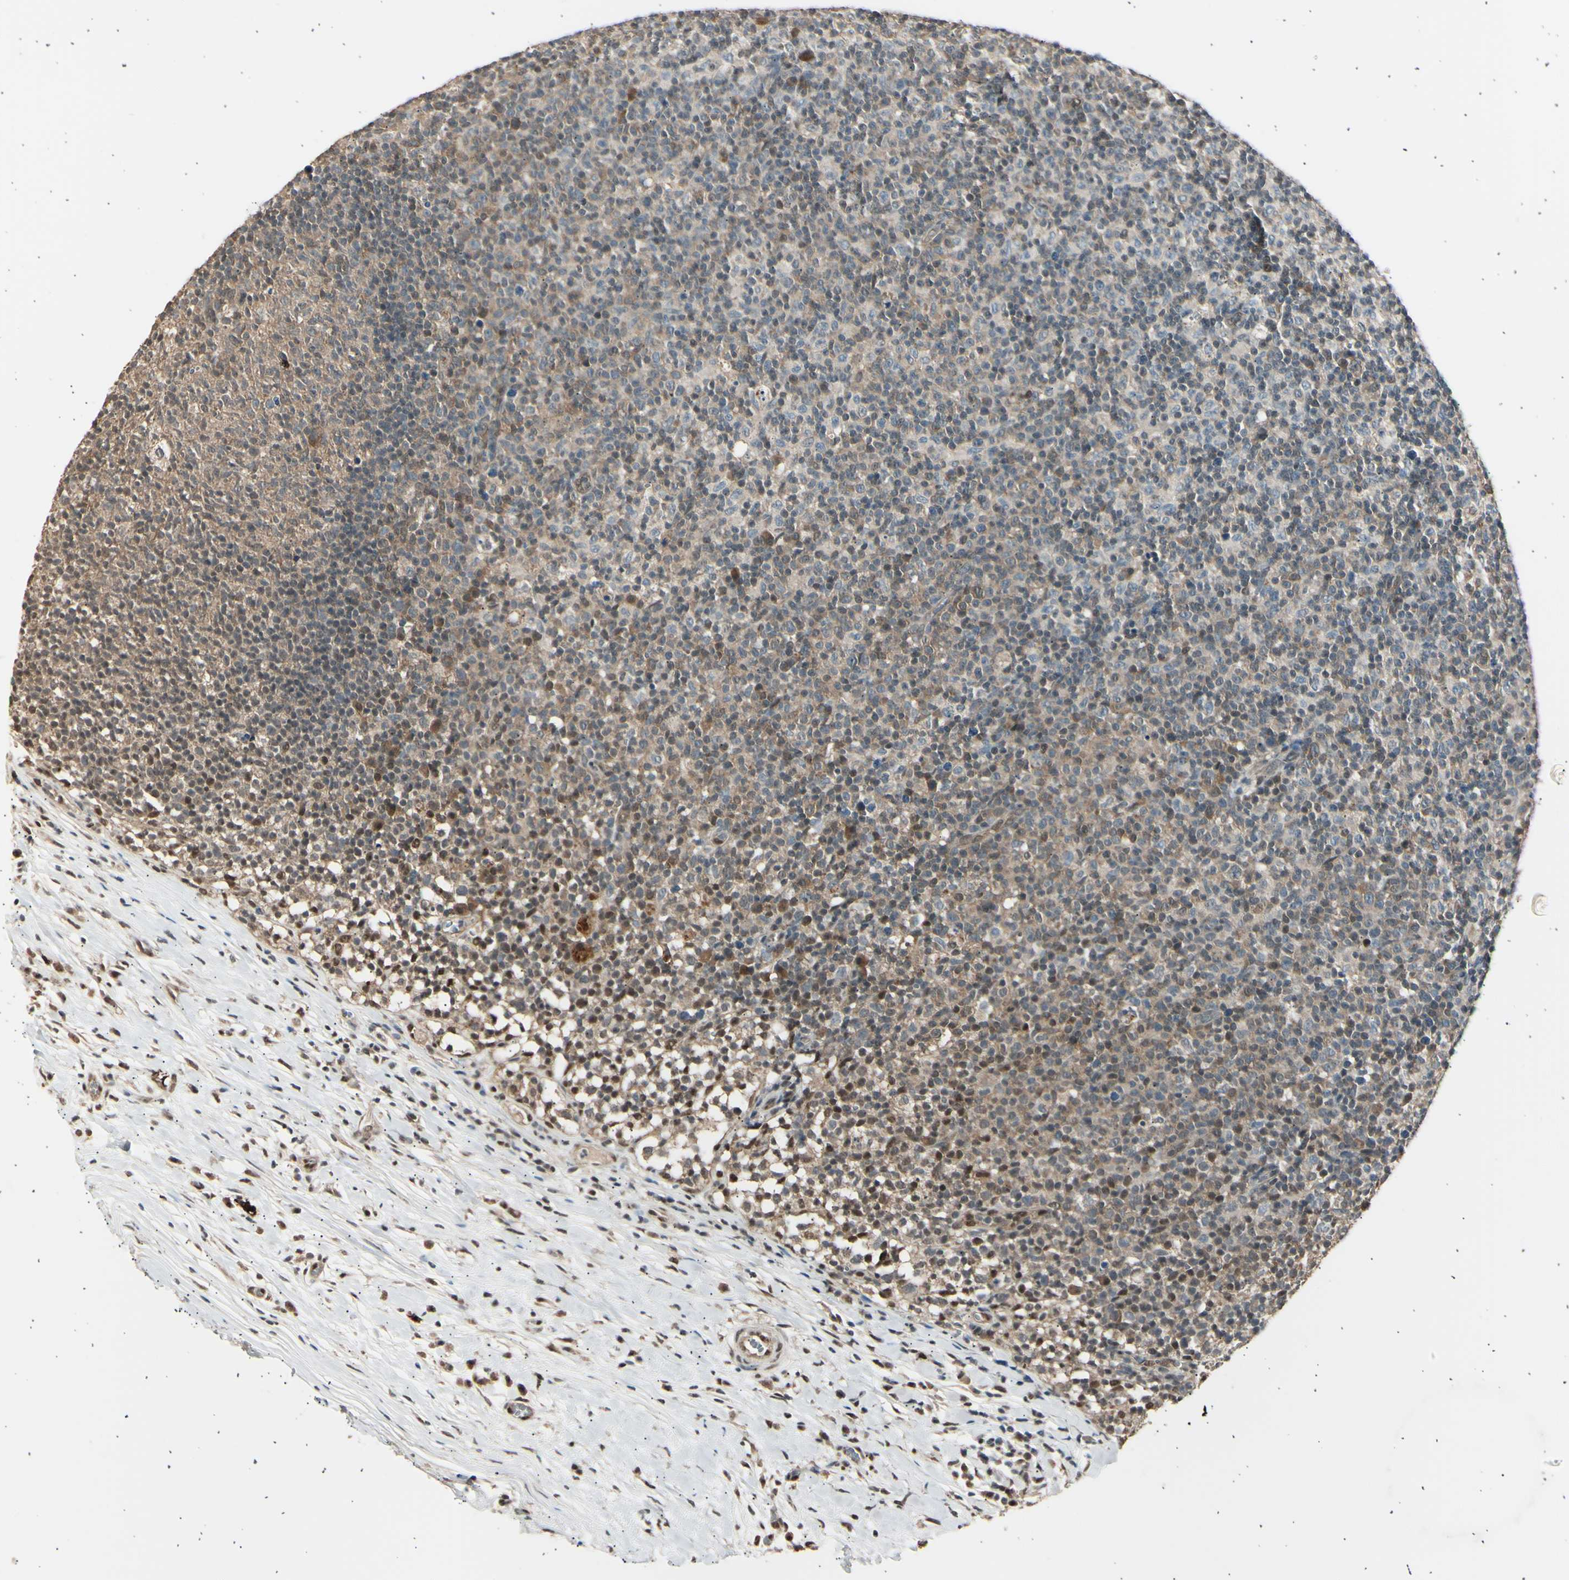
{"staining": {"intensity": "moderate", "quantity": ">75%", "location": "cytoplasmic/membranous"}, "tissue": "lymph node", "cell_type": "Germinal center cells", "image_type": "normal", "snomed": [{"axis": "morphology", "description": "Normal tissue, NOS"}, {"axis": "morphology", "description": "Inflammation, NOS"}, {"axis": "topography", "description": "Lymph node"}], "caption": "Immunohistochemical staining of unremarkable human lymph node displays medium levels of moderate cytoplasmic/membranous positivity in approximately >75% of germinal center cells. (DAB = brown stain, brightfield microscopy at high magnification).", "gene": "PSMD5", "patient": {"sex": "male", "age": 55}}